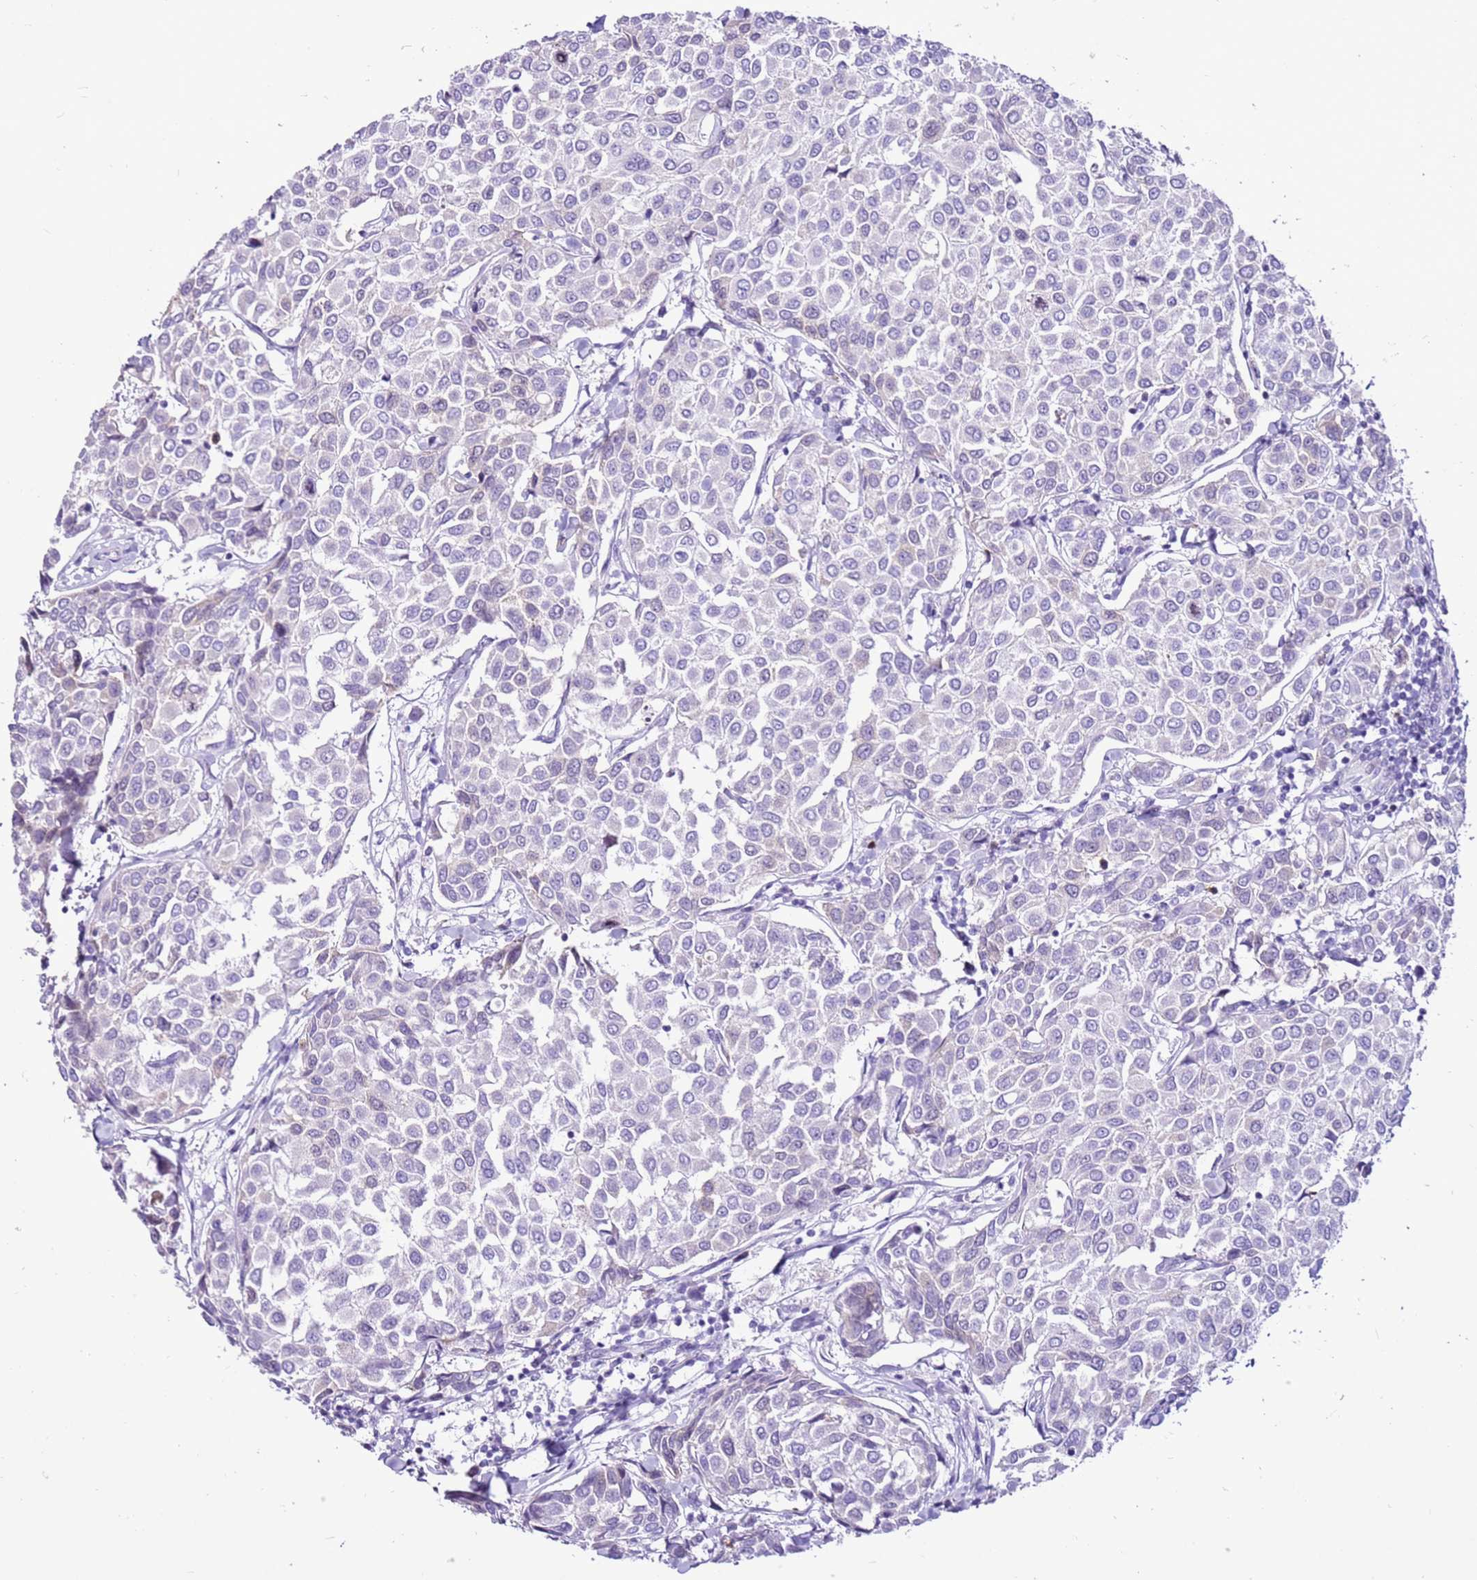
{"staining": {"intensity": "negative", "quantity": "none", "location": "none"}, "tissue": "breast cancer", "cell_type": "Tumor cells", "image_type": "cancer", "snomed": [{"axis": "morphology", "description": "Duct carcinoma"}, {"axis": "topography", "description": "Breast"}], "caption": "Tumor cells show no significant protein positivity in breast cancer.", "gene": "SPC25", "patient": {"sex": "female", "age": 55}}